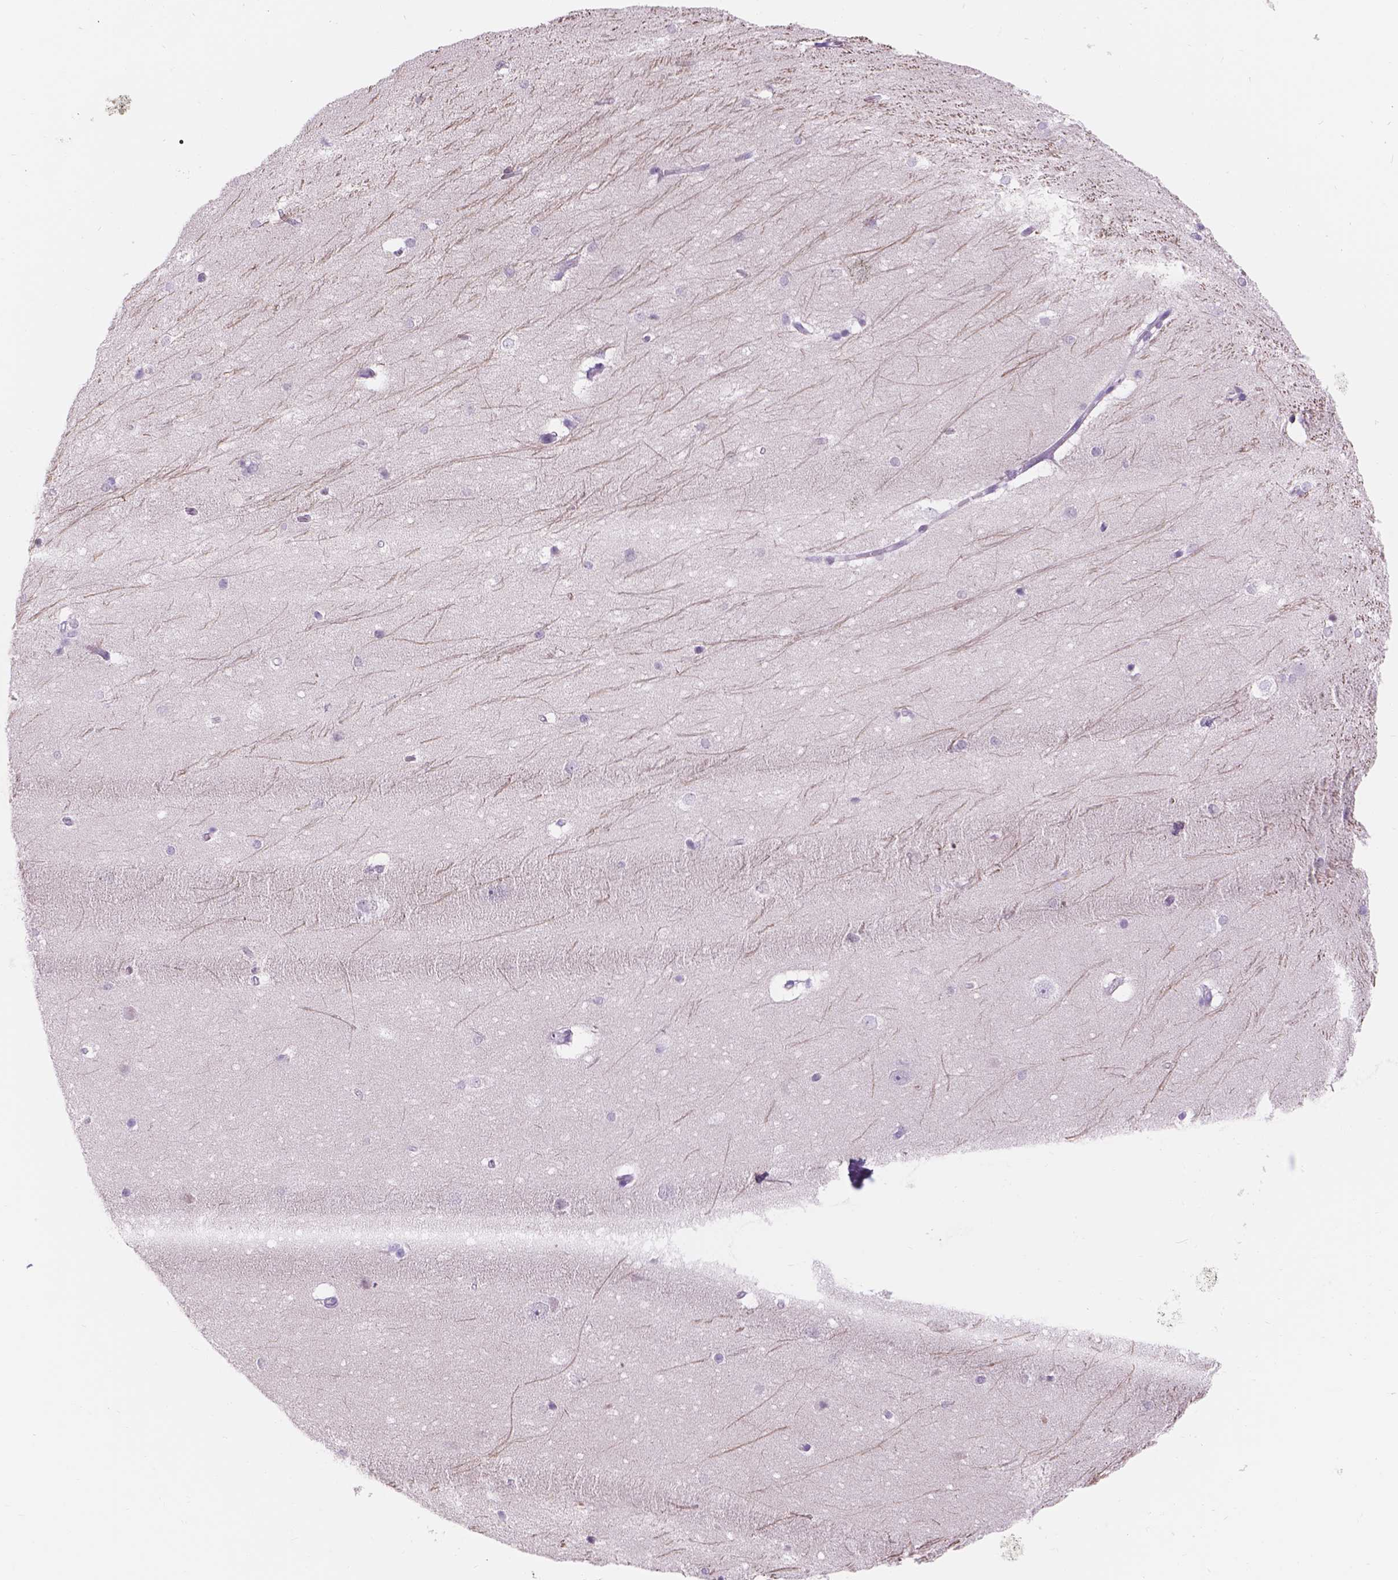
{"staining": {"intensity": "negative", "quantity": "none", "location": "none"}, "tissue": "hippocampus", "cell_type": "Glial cells", "image_type": "normal", "snomed": [{"axis": "morphology", "description": "Normal tissue, NOS"}, {"axis": "topography", "description": "Cerebral cortex"}, {"axis": "topography", "description": "Hippocampus"}], "caption": "Immunohistochemistry image of normal hippocampus: hippocampus stained with DAB (3,3'-diaminobenzidine) demonstrates no significant protein staining in glial cells.", "gene": "DCC", "patient": {"sex": "female", "age": 19}}